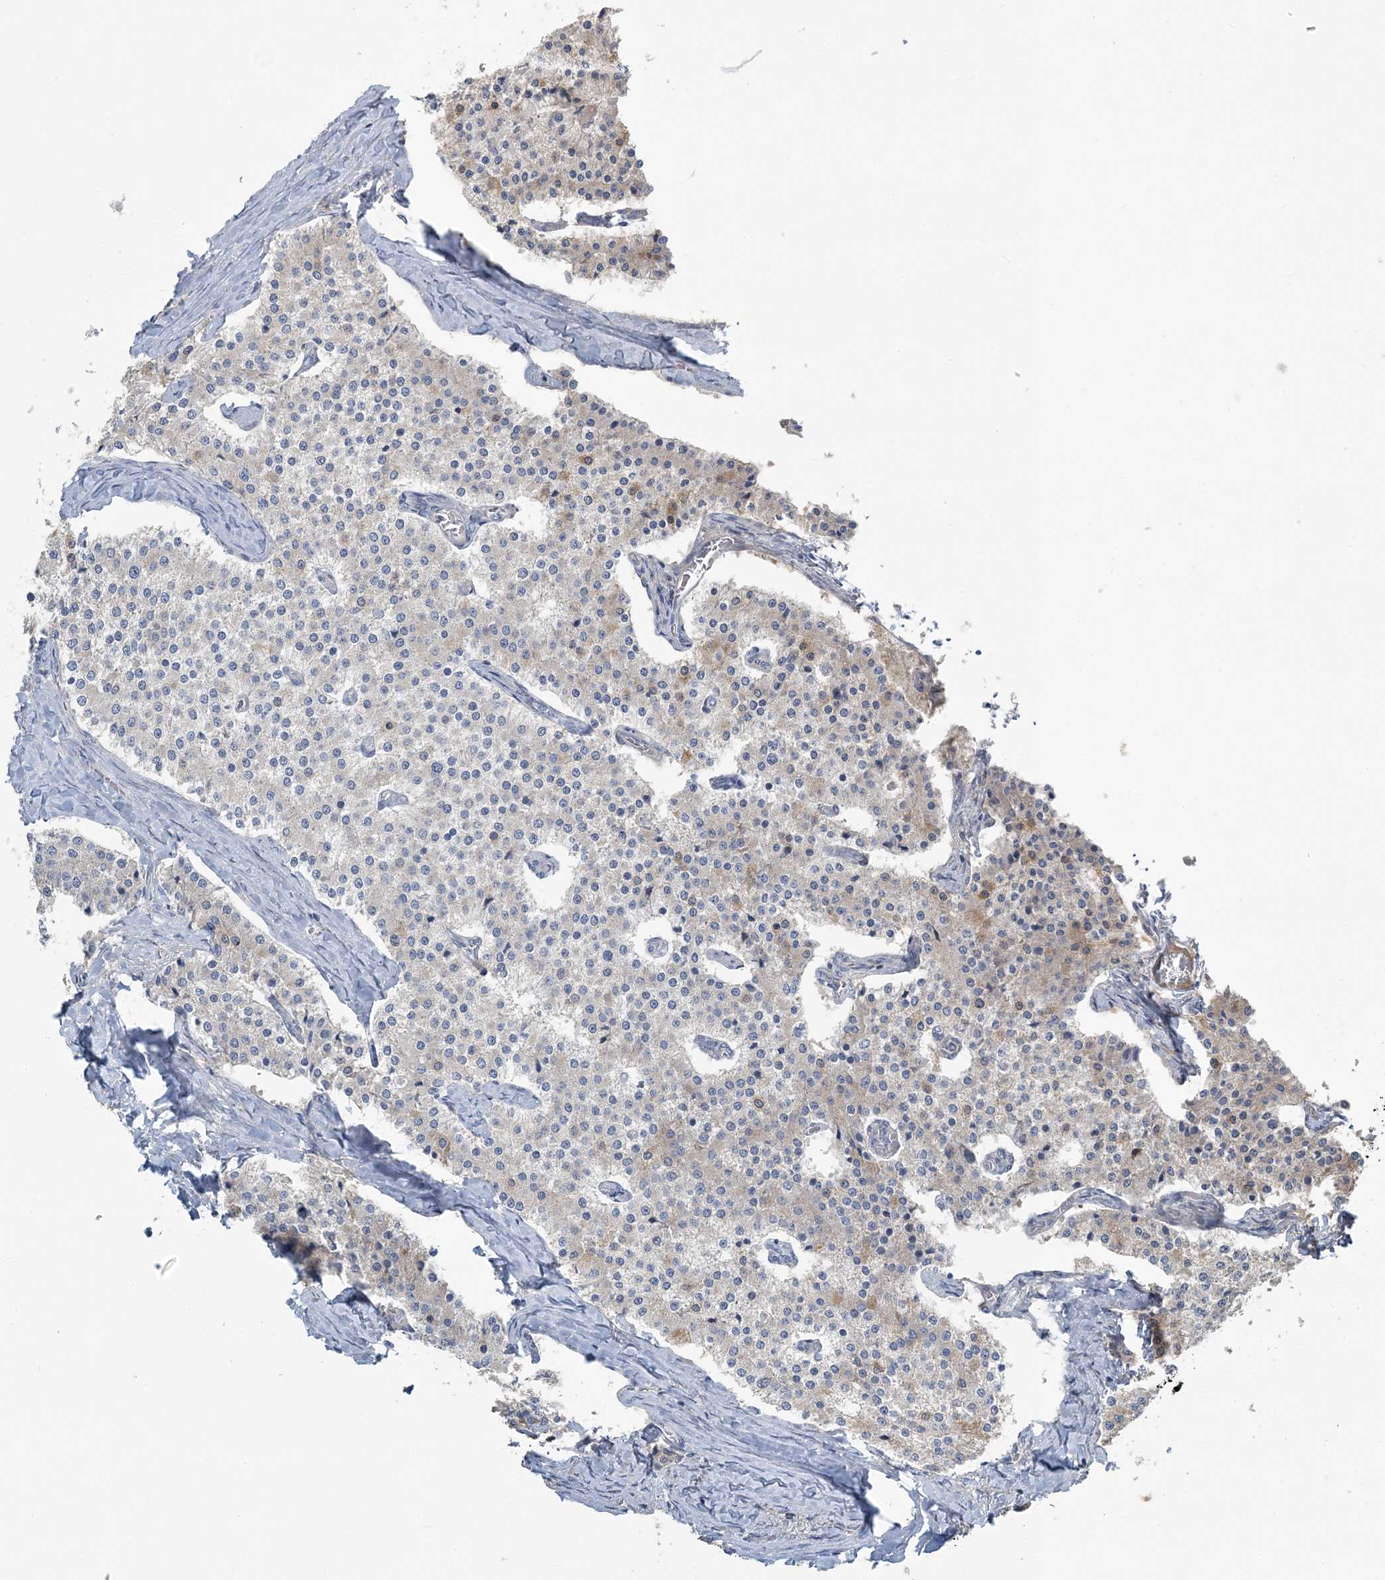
{"staining": {"intensity": "negative", "quantity": "none", "location": "none"}, "tissue": "carcinoid", "cell_type": "Tumor cells", "image_type": "cancer", "snomed": [{"axis": "morphology", "description": "Carcinoid, malignant, NOS"}, {"axis": "topography", "description": "Colon"}], "caption": "Carcinoid (malignant) was stained to show a protein in brown. There is no significant staining in tumor cells.", "gene": "SLC4A10", "patient": {"sex": "female", "age": 52}}